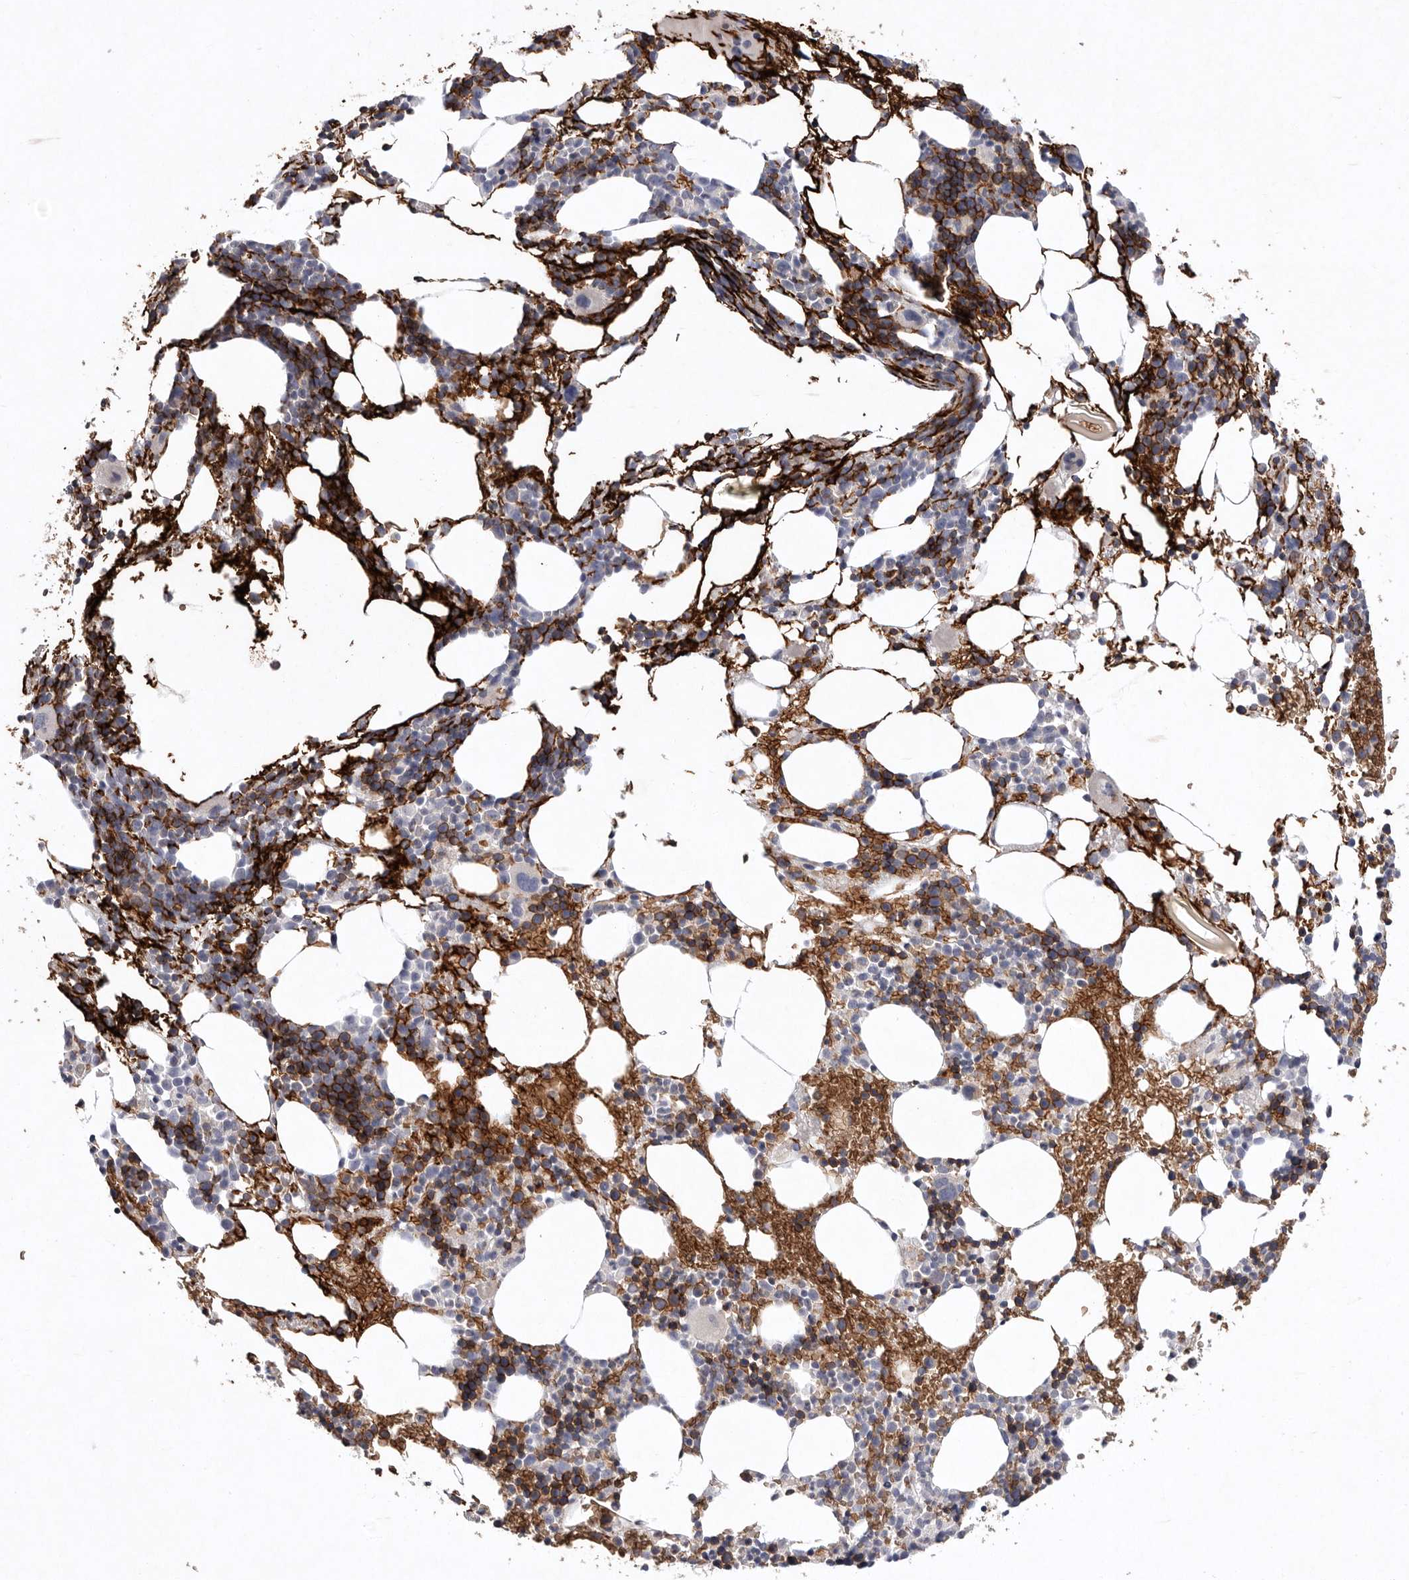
{"staining": {"intensity": "strong", "quantity": "25%-75%", "location": "cytoplasmic/membranous"}, "tissue": "bone marrow", "cell_type": "Hematopoietic cells", "image_type": "normal", "snomed": [{"axis": "morphology", "description": "Normal tissue, NOS"}, {"axis": "morphology", "description": "Inflammation, NOS"}, {"axis": "topography", "description": "Bone marrow"}], "caption": "This histopathology image displays benign bone marrow stained with immunohistochemistry to label a protein in brown. The cytoplasmic/membranous of hematopoietic cells show strong positivity for the protein. Nuclei are counter-stained blue.", "gene": "TNFSF14", "patient": {"sex": "male", "age": 44}}